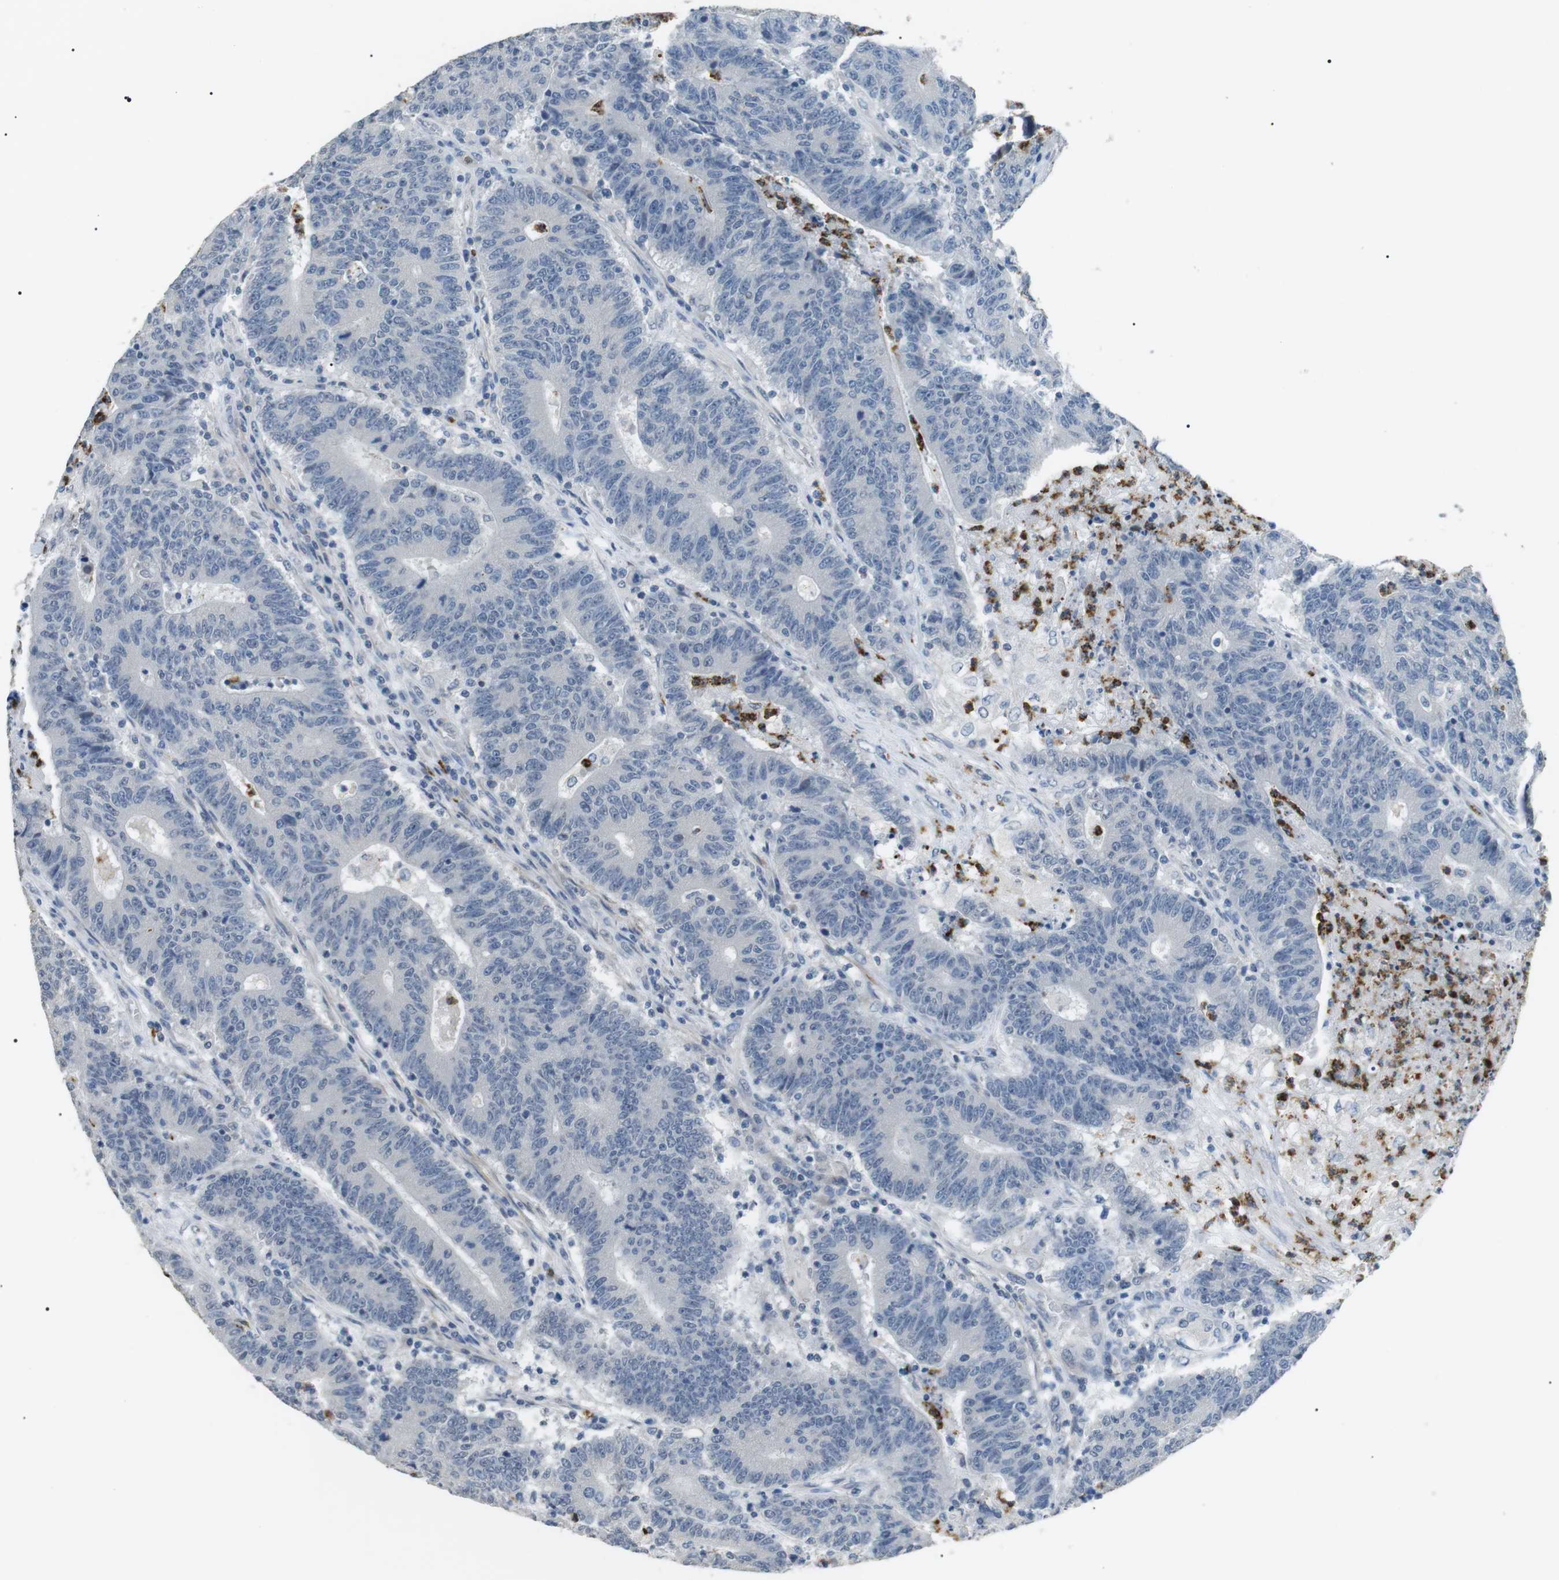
{"staining": {"intensity": "negative", "quantity": "none", "location": "none"}, "tissue": "colorectal cancer", "cell_type": "Tumor cells", "image_type": "cancer", "snomed": [{"axis": "morphology", "description": "Normal tissue, NOS"}, {"axis": "morphology", "description": "Adenocarcinoma, NOS"}, {"axis": "topography", "description": "Colon"}], "caption": "Histopathology image shows no significant protein positivity in tumor cells of colorectal adenocarcinoma. The staining was performed using DAB (3,3'-diaminobenzidine) to visualize the protein expression in brown, while the nuclei were stained in blue with hematoxylin (Magnification: 20x).", "gene": "GZMM", "patient": {"sex": "female", "age": 75}}